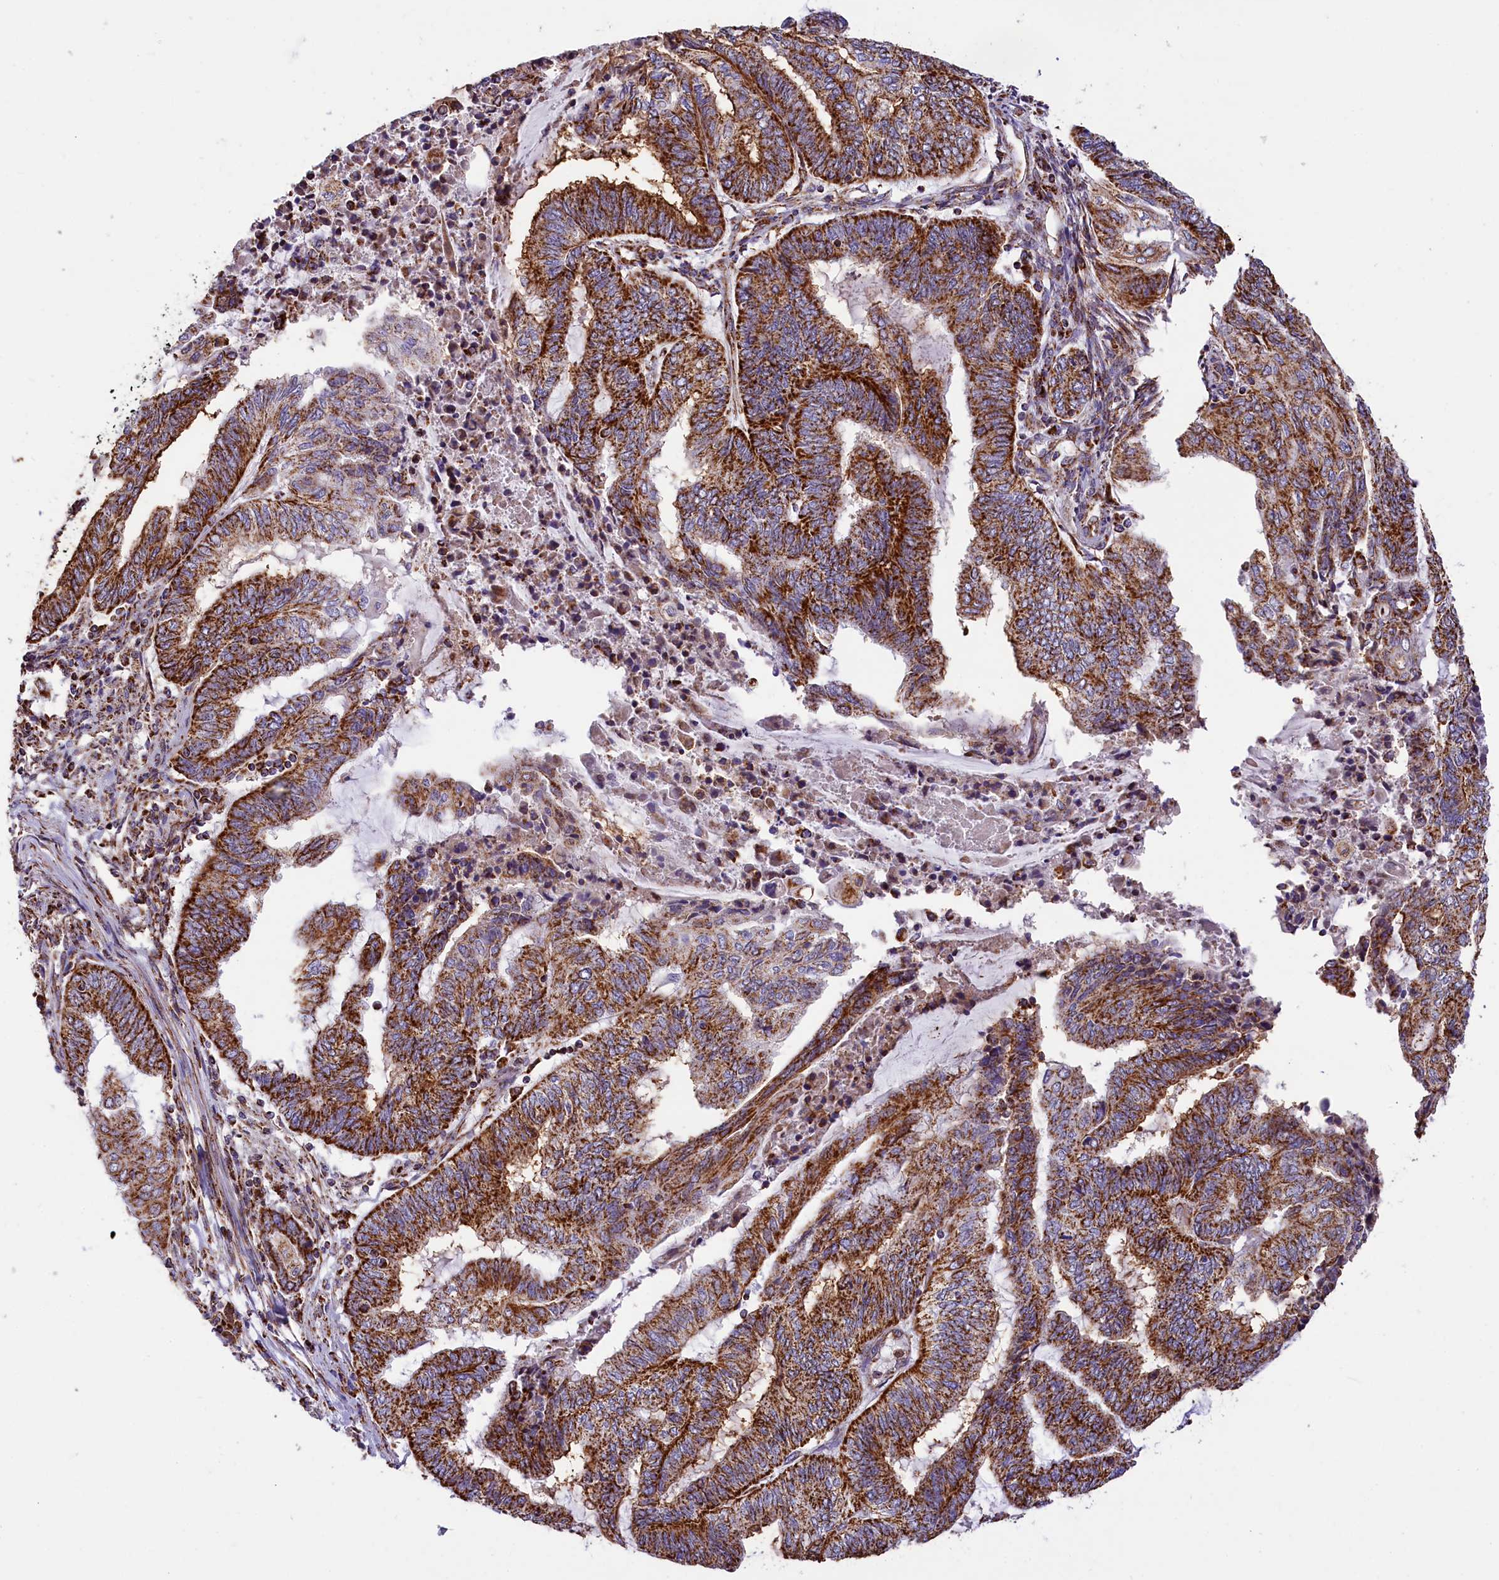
{"staining": {"intensity": "strong", "quantity": ">75%", "location": "cytoplasmic/membranous"}, "tissue": "endometrial cancer", "cell_type": "Tumor cells", "image_type": "cancer", "snomed": [{"axis": "morphology", "description": "Adenocarcinoma, NOS"}, {"axis": "topography", "description": "Uterus"}, {"axis": "topography", "description": "Endometrium"}], "caption": "Strong cytoplasmic/membranous expression for a protein is present in about >75% of tumor cells of endometrial adenocarcinoma using immunohistochemistry.", "gene": "NDUFA8", "patient": {"sex": "female", "age": 70}}